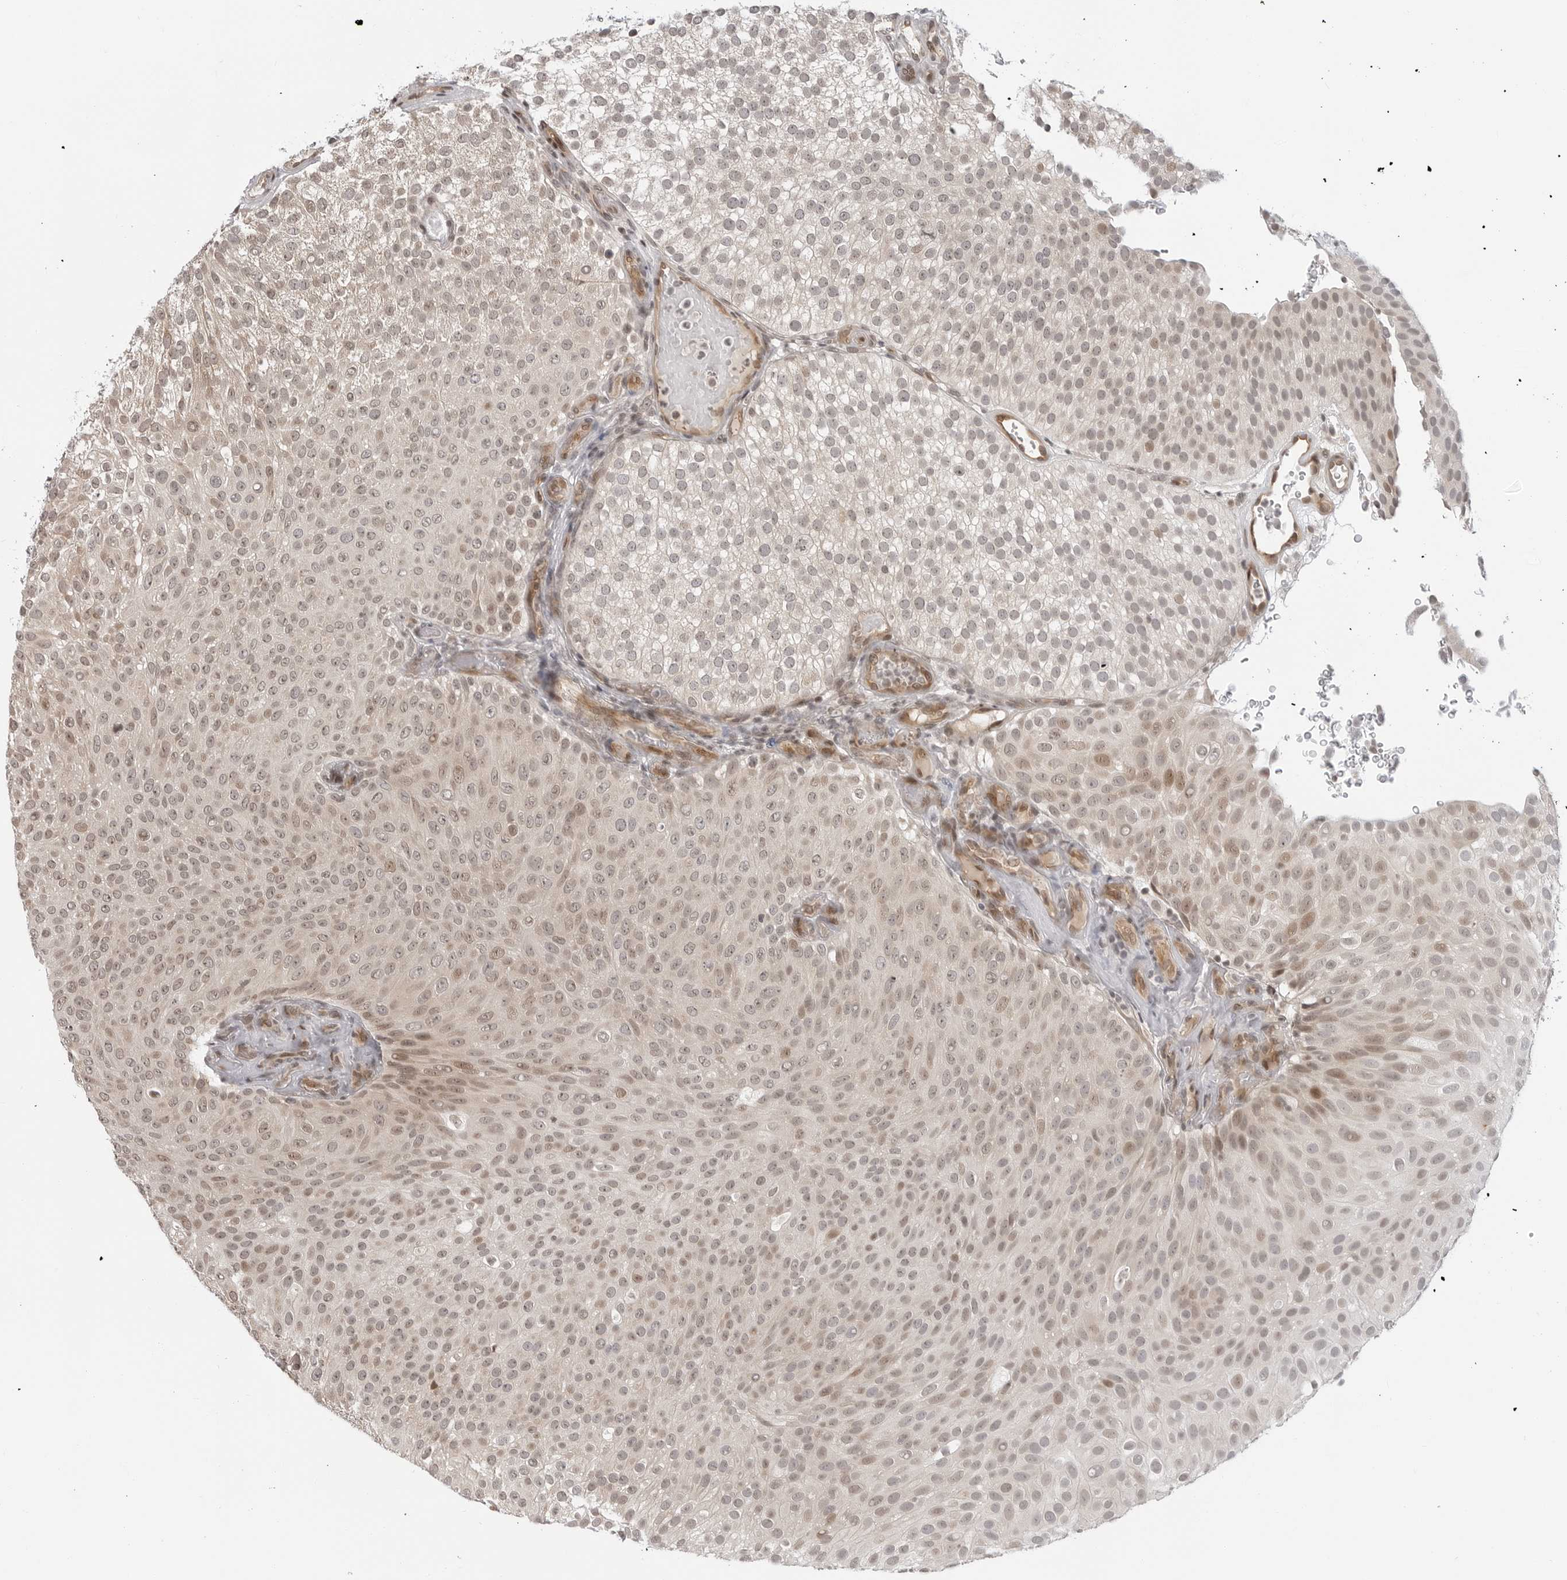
{"staining": {"intensity": "moderate", "quantity": "<25%", "location": "nuclear"}, "tissue": "urothelial cancer", "cell_type": "Tumor cells", "image_type": "cancer", "snomed": [{"axis": "morphology", "description": "Urothelial carcinoma, Low grade"}, {"axis": "topography", "description": "Urinary bladder"}], "caption": "Protein expression analysis of low-grade urothelial carcinoma shows moderate nuclear positivity in approximately <25% of tumor cells.", "gene": "C8orf33", "patient": {"sex": "male", "age": 78}}